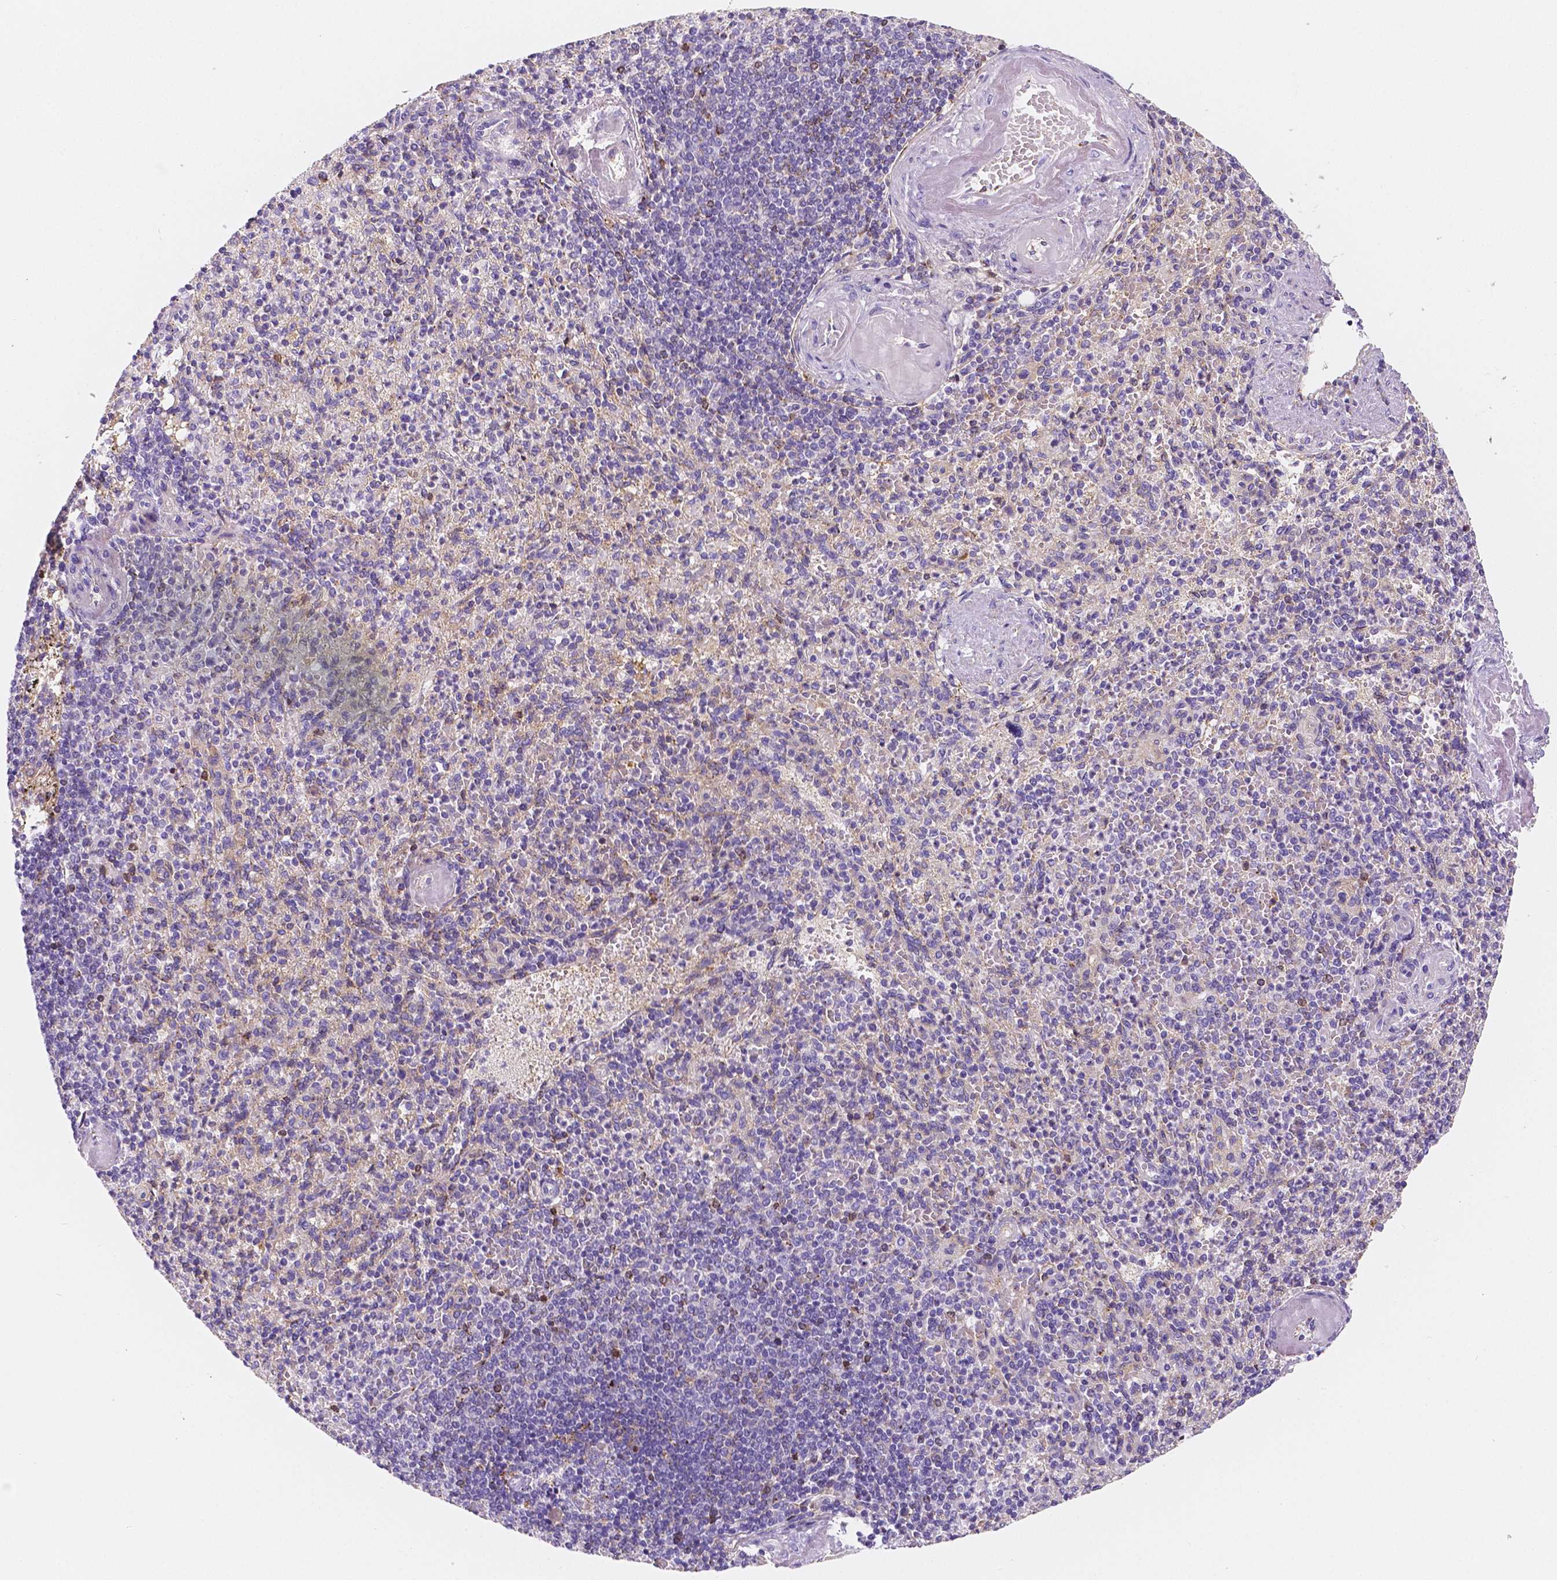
{"staining": {"intensity": "negative", "quantity": "none", "location": "none"}, "tissue": "spleen", "cell_type": "Cells in red pulp", "image_type": "normal", "snomed": [{"axis": "morphology", "description": "Normal tissue, NOS"}, {"axis": "topography", "description": "Spleen"}], "caption": "Photomicrograph shows no significant protein expression in cells in red pulp of unremarkable spleen. Brightfield microscopy of IHC stained with DAB (3,3'-diaminobenzidine) (brown) and hematoxylin (blue), captured at high magnification.", "gene": "GABRD", "patient": {"sex": "female", "age": 74}}